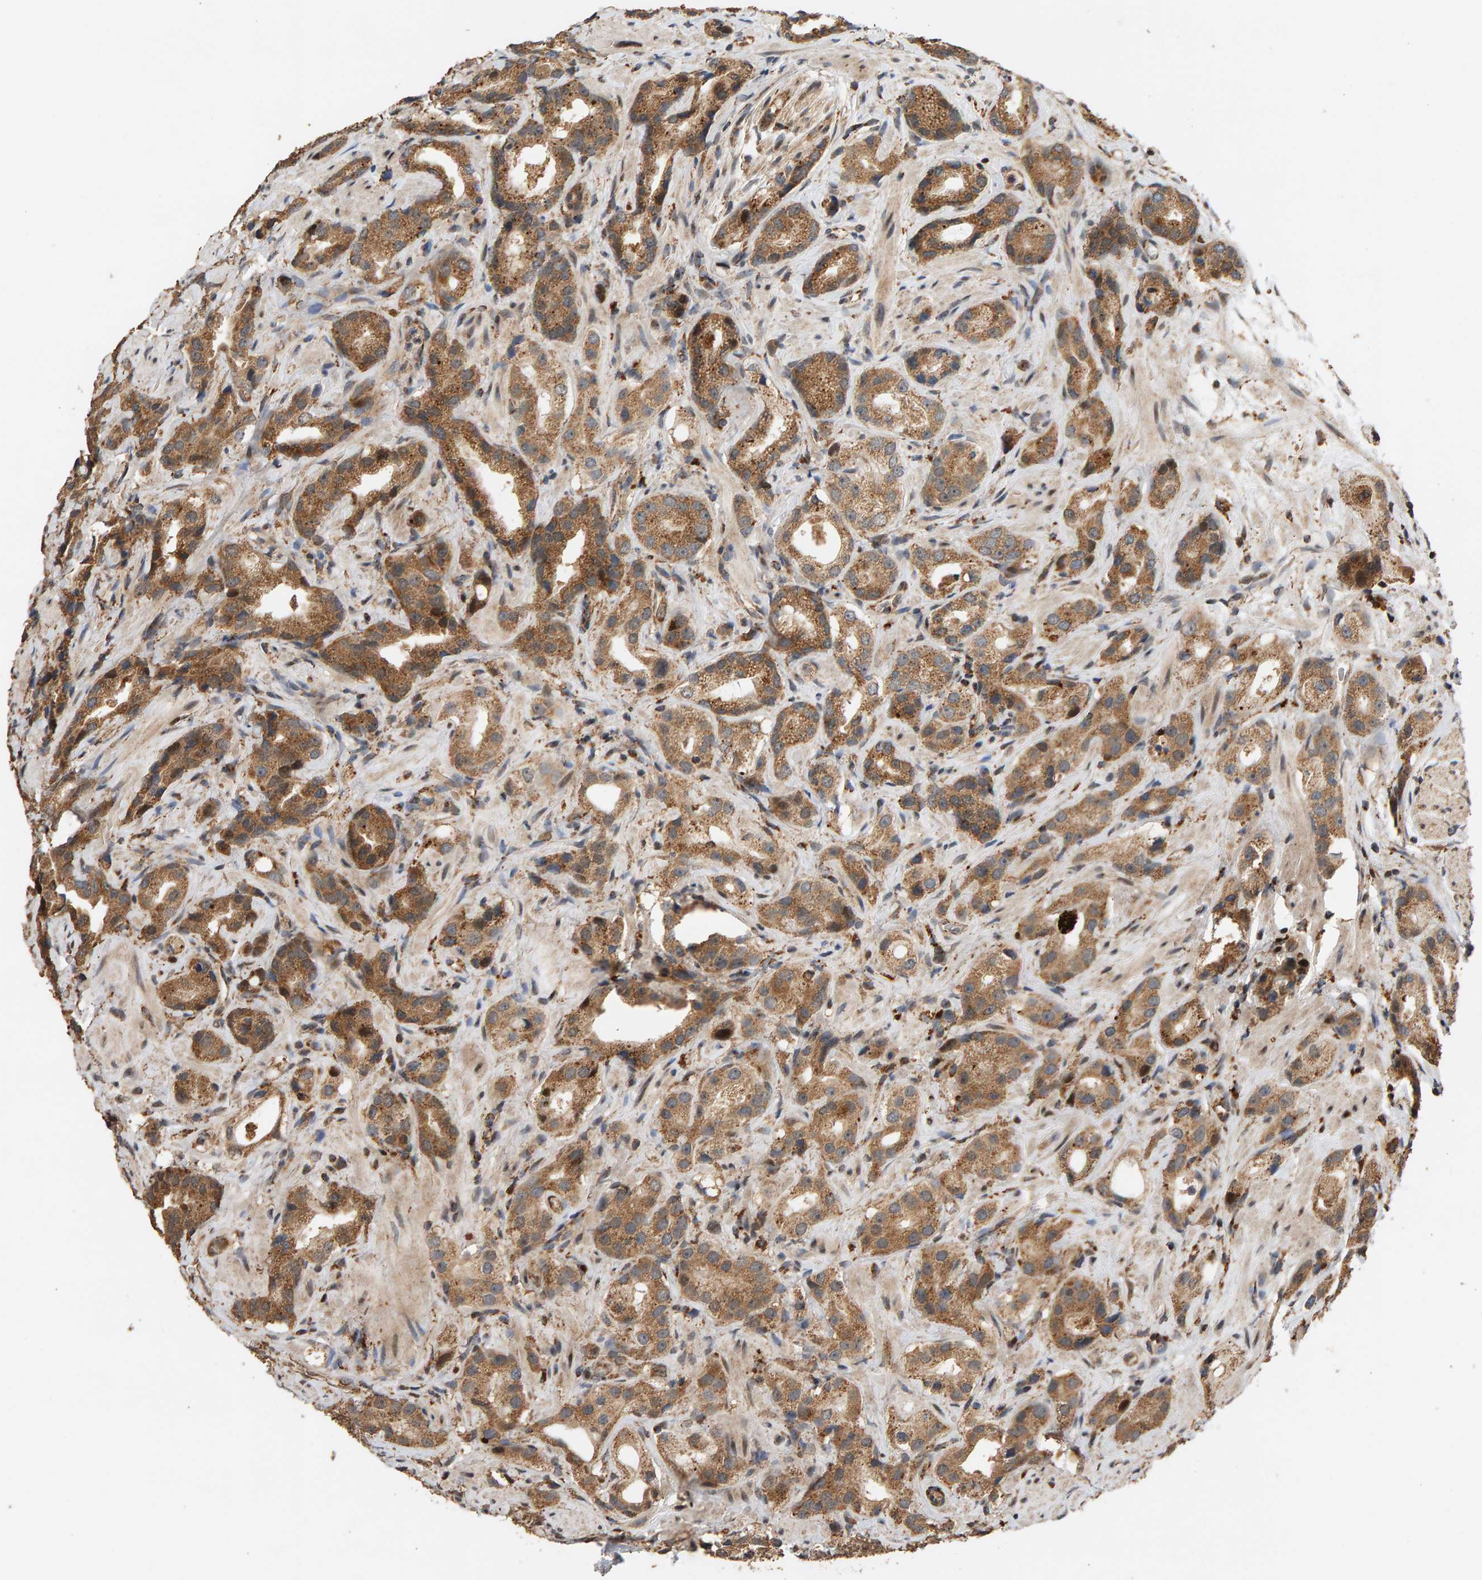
{"staining": {"intensity": "moderate", "quantity": ">75%", "location": "cytoplasmic/membranous"}, "tissue": "prostate cancer", "cell_type": "Tumor cells", "image_type": "cancer", "snomed": [{"axis": "morphology", "description": "Adenocarcinoma, High grade"}, {"axis": "topography", "description": "Prostate"}], "caption": "A brown stain labels moderate cytoplasmic/membranous positivity of a protein in human prostate cancer tumor cells.", "gene": "GSTK1", "patient": {"sex": "male", "age": 63}}